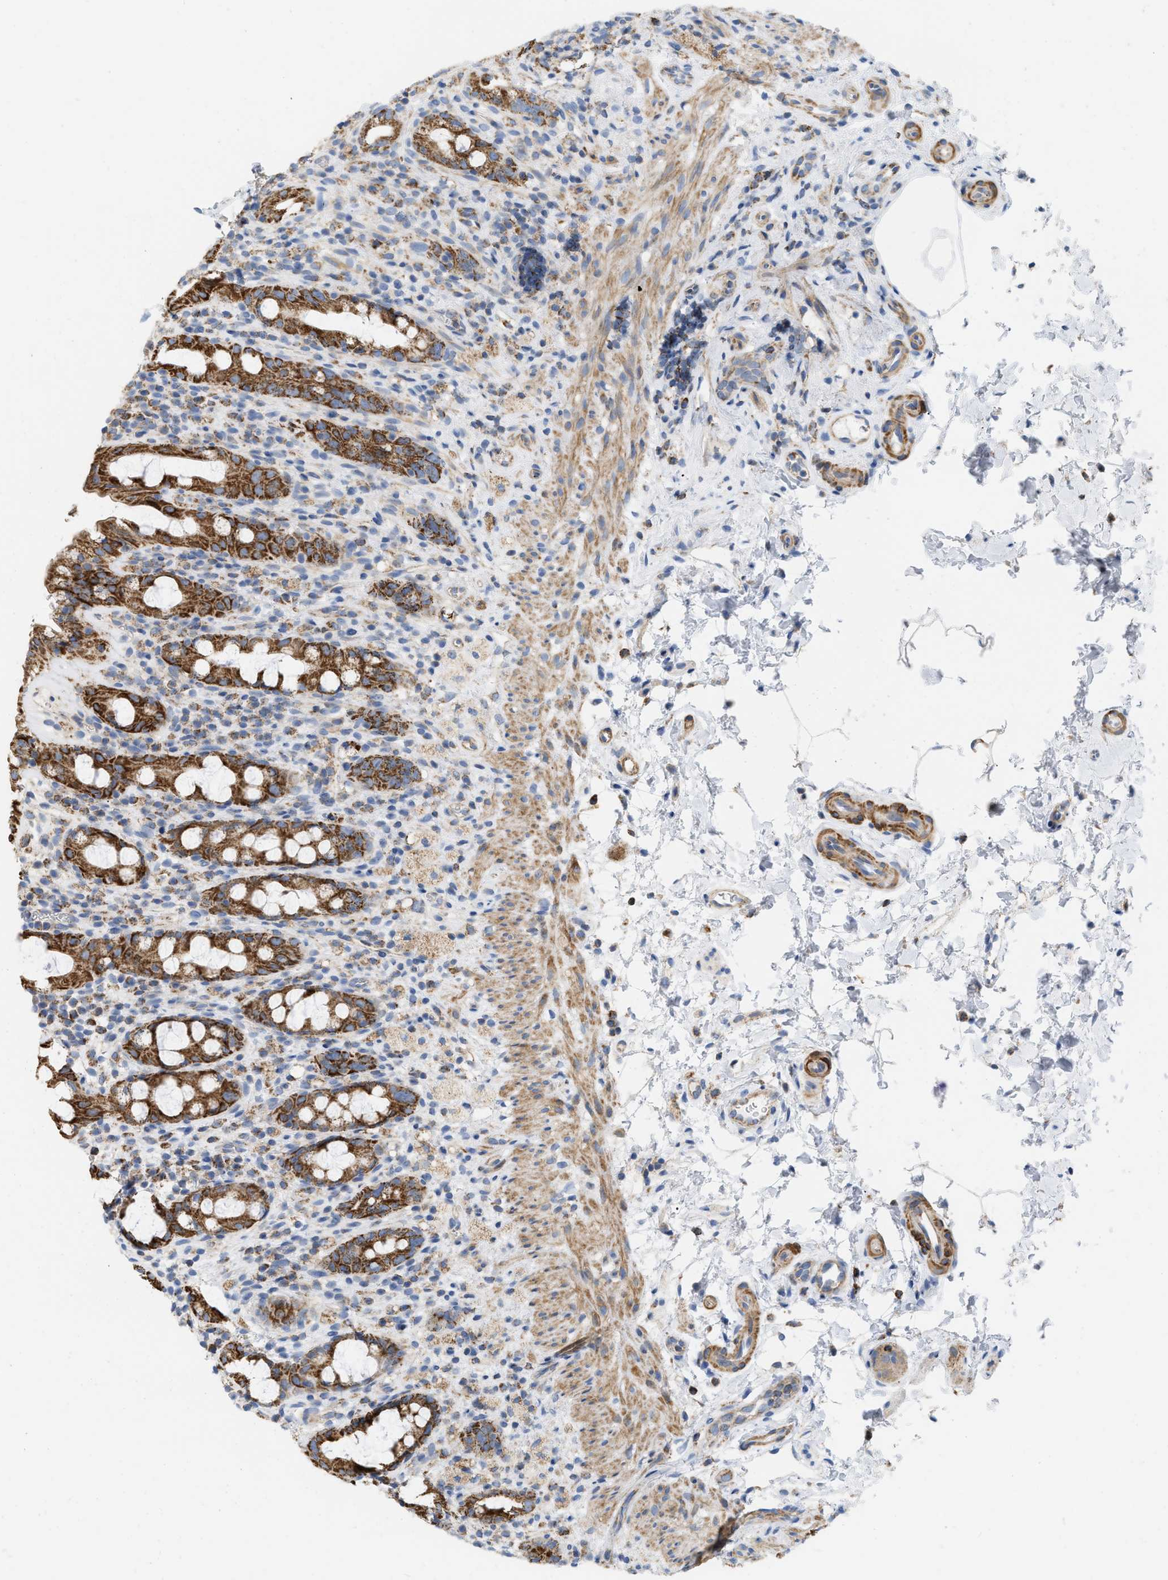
{"staining": {"intensity": "strong", "quantity": ">75%", "location": "cytoplasmic/membranous"}, "tissue": "rectum", "cell_type": "Glandular cells", "image_type": "normal", "snomed": [{"axis": "morphology", "description": "Normal tissue, NOS"}, {"axis": "topography", "description": "Rectum"}], "caption": "Approximately >75% of glandular cells in normal human rectum show strong cytoplasmic/membranous protein expression as visualized by brown immunohistochemical staining.", "gene": "GRB10", "patient": {"sex": "male", "age": 44}}